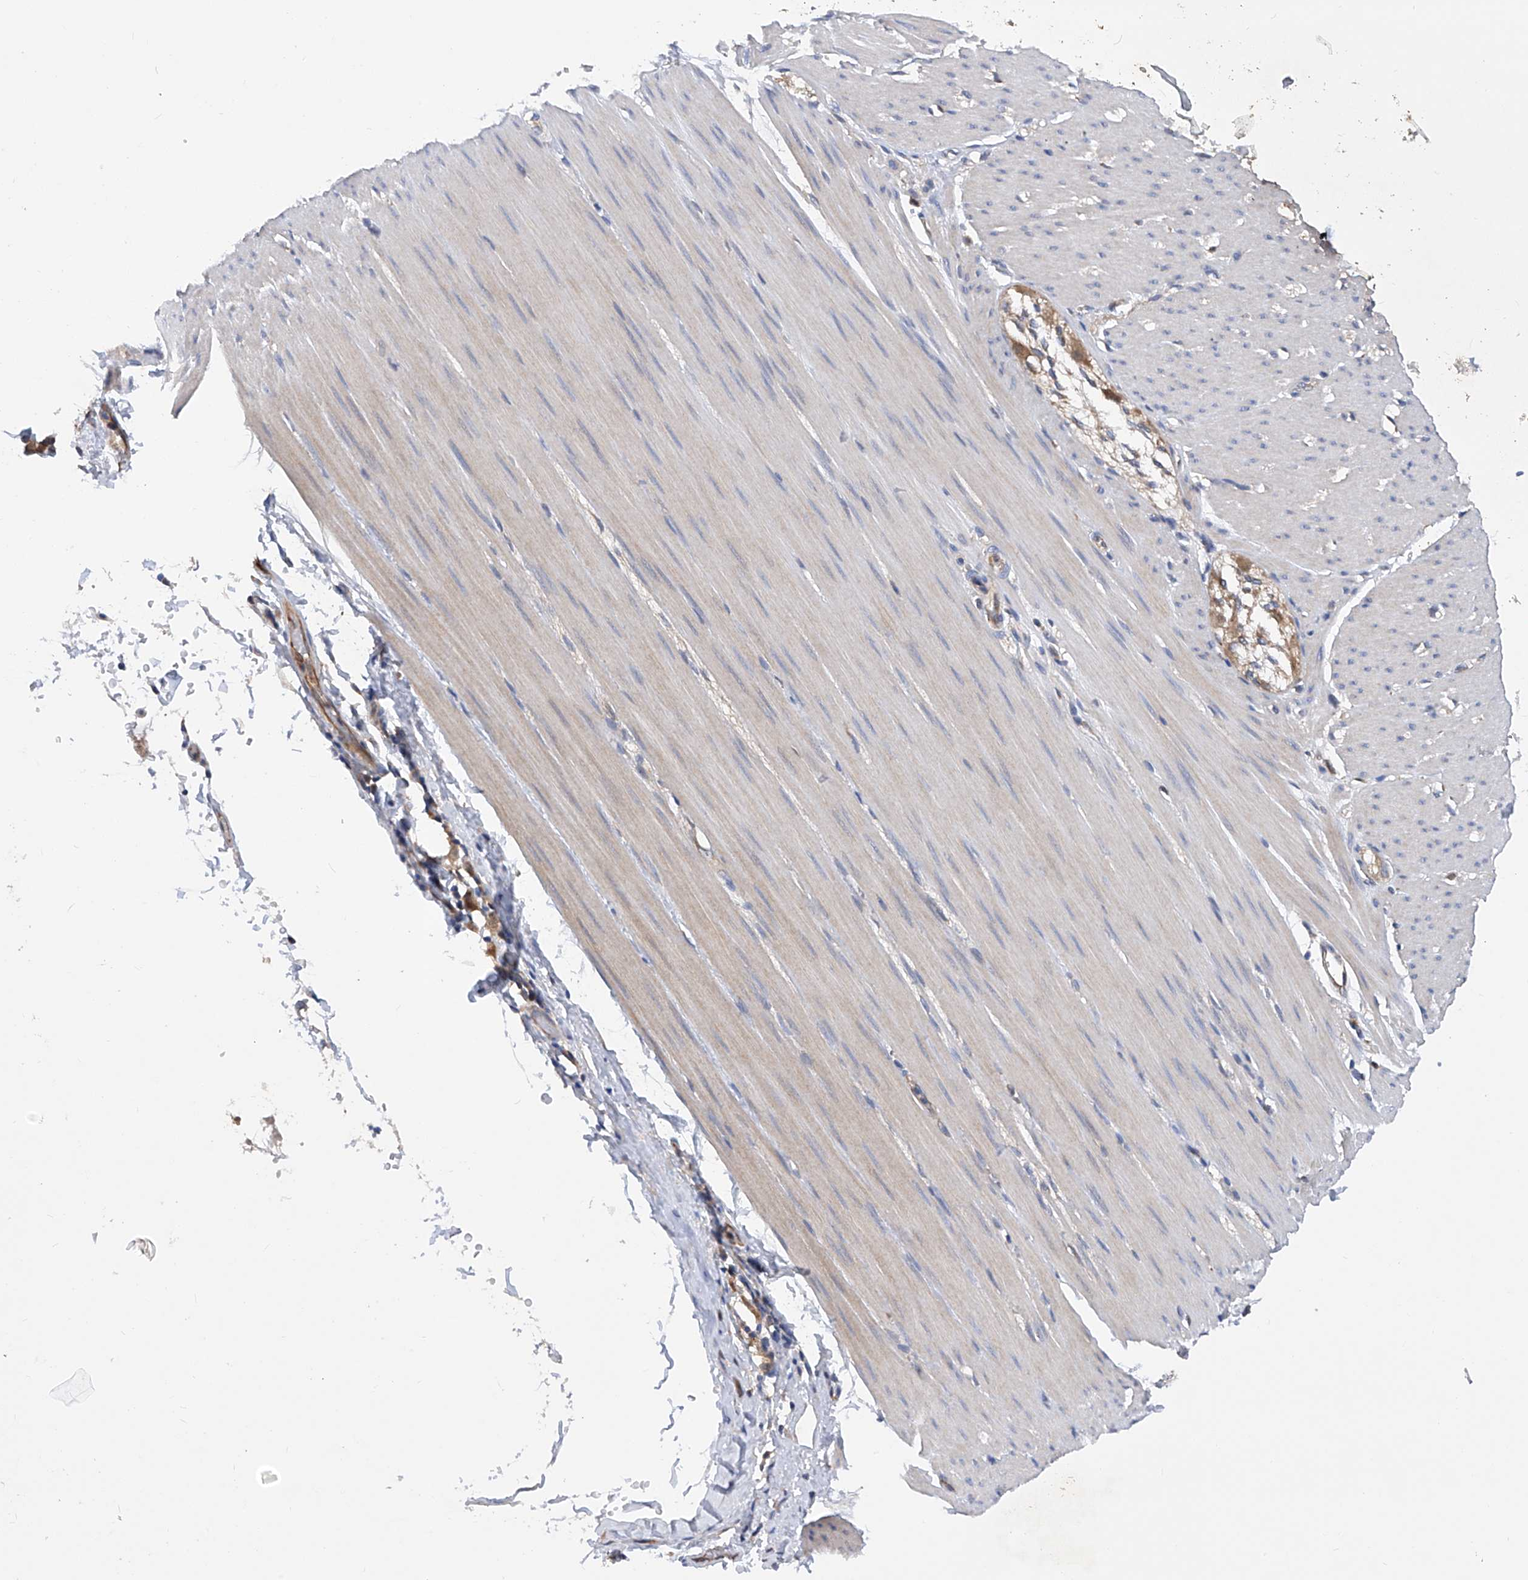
{"staining": {"intensity": "weak", "quantity": "<25%", "location": "cytoplasmic/membranous"}, "tissue": "smooth muscle", "cell_type": "Smooth muscle cells", "image_type": "normal", "snomed": [{"axis": "morphology", "description": "Normal tissue, NOS"}, {"axis": "morphology", "description": "Adenocarcinoma, NOS"}, {"axis": "topography", "description": "Colon"}, {"axis": "topography", "description": "Peripheral nerve tissue"}], "caption": "This is an immunohistochemistry image of normal smooth muscle. There is no expression in smooth muscle cells.", "gene": "SPATA20", "patient": {"sex": "male", "age": 14}}